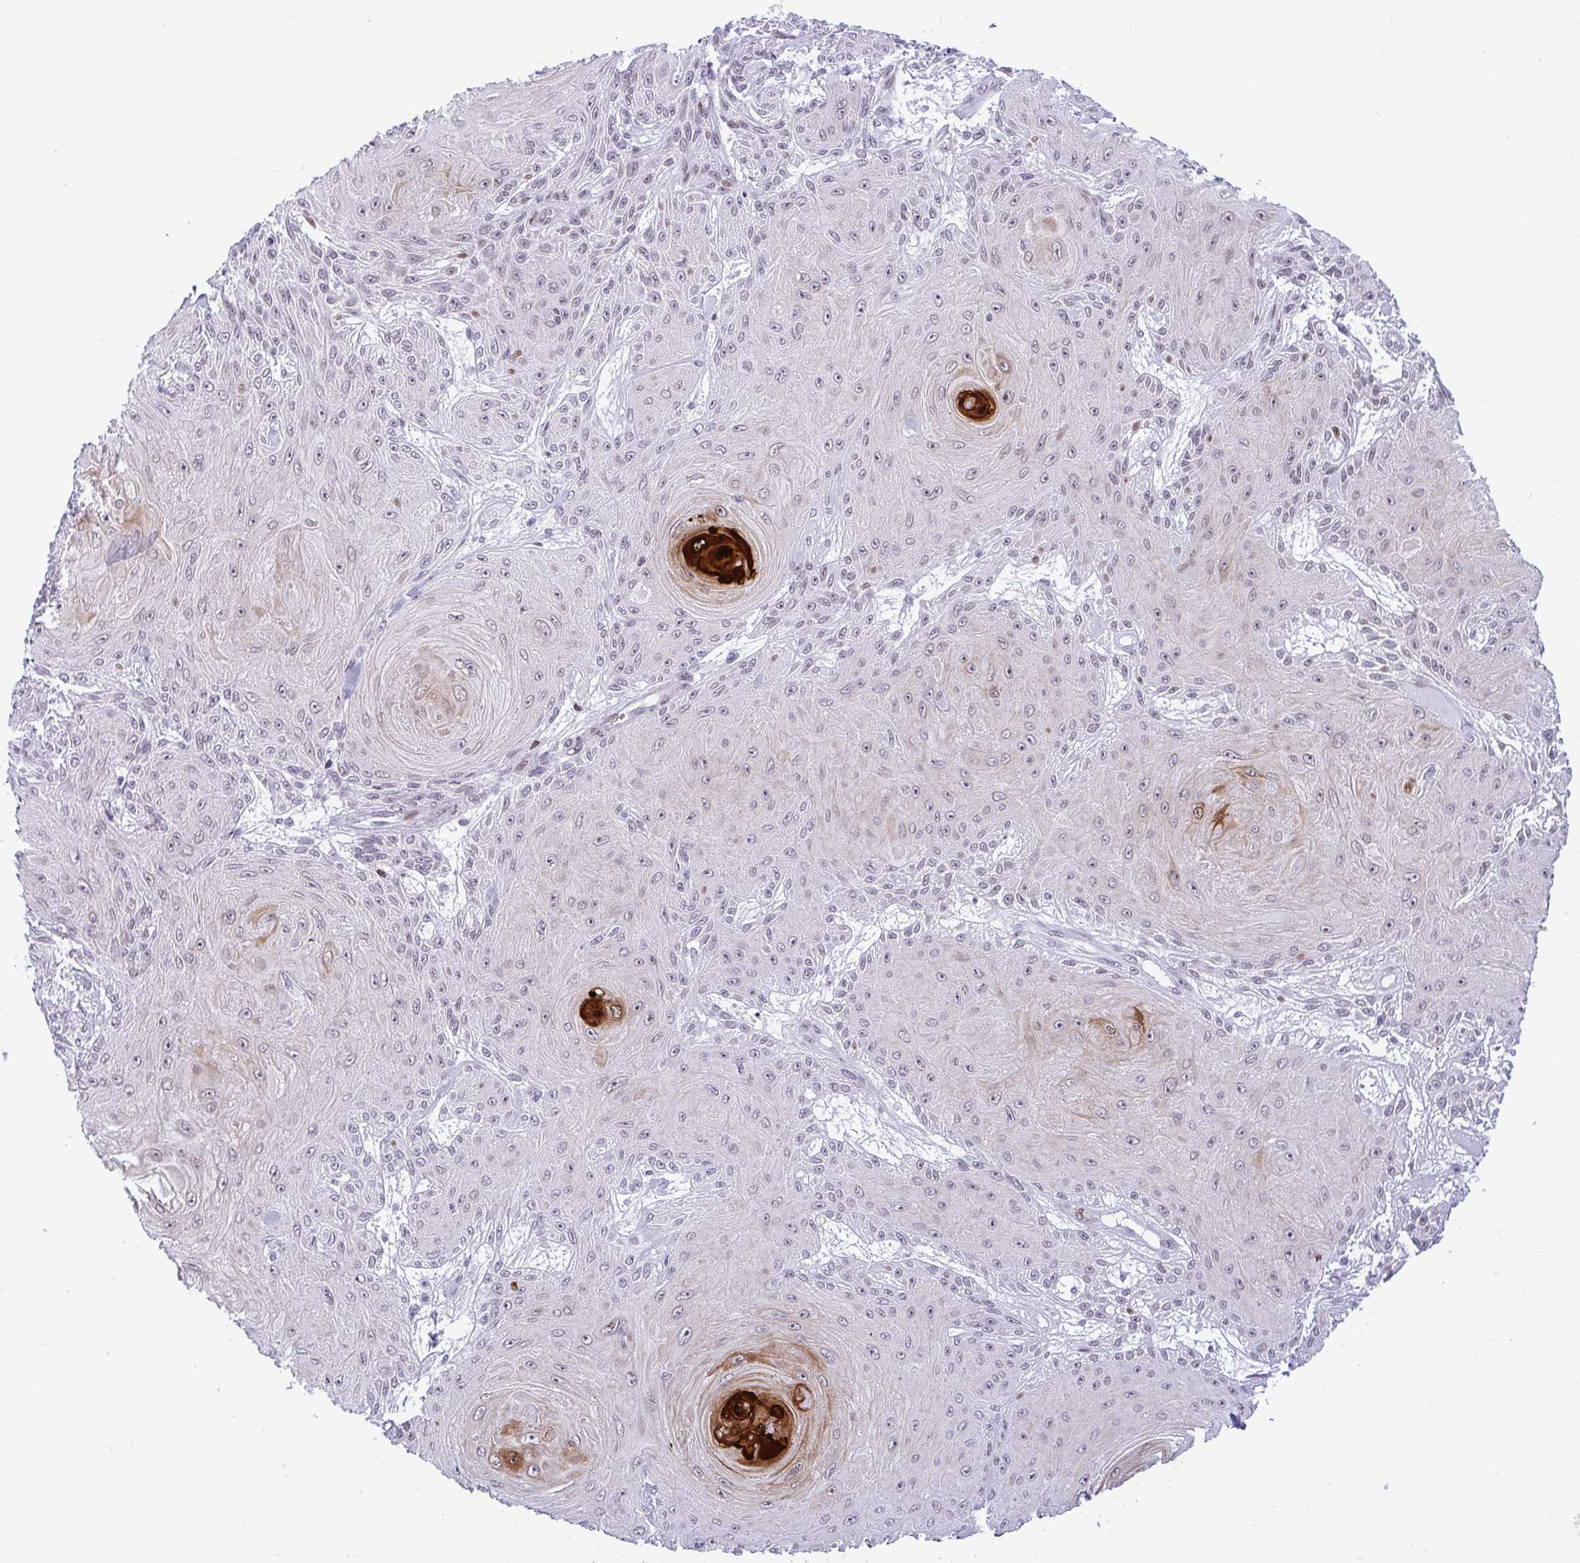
{"staining": {"intensity": "negative", "quantity": "none", "location": "none"}, "tissue": "skin cancer", "cell_type": "Tumor cells", "image_type": "cancer", "snomed": [{"axis": "morphology", "description": "Squamous cell carcinoma, NOS"}, {"axis": "topography", "description": "Skin"}], "caption": "Immunohistochemical staining of human skin cancer (squamous cell carcinoma) displays no significant staining in tumor cells. Nuclei are stained in blue.", "gene": "ZFHX3", "patient": {"sex": "male", "age": 88}}